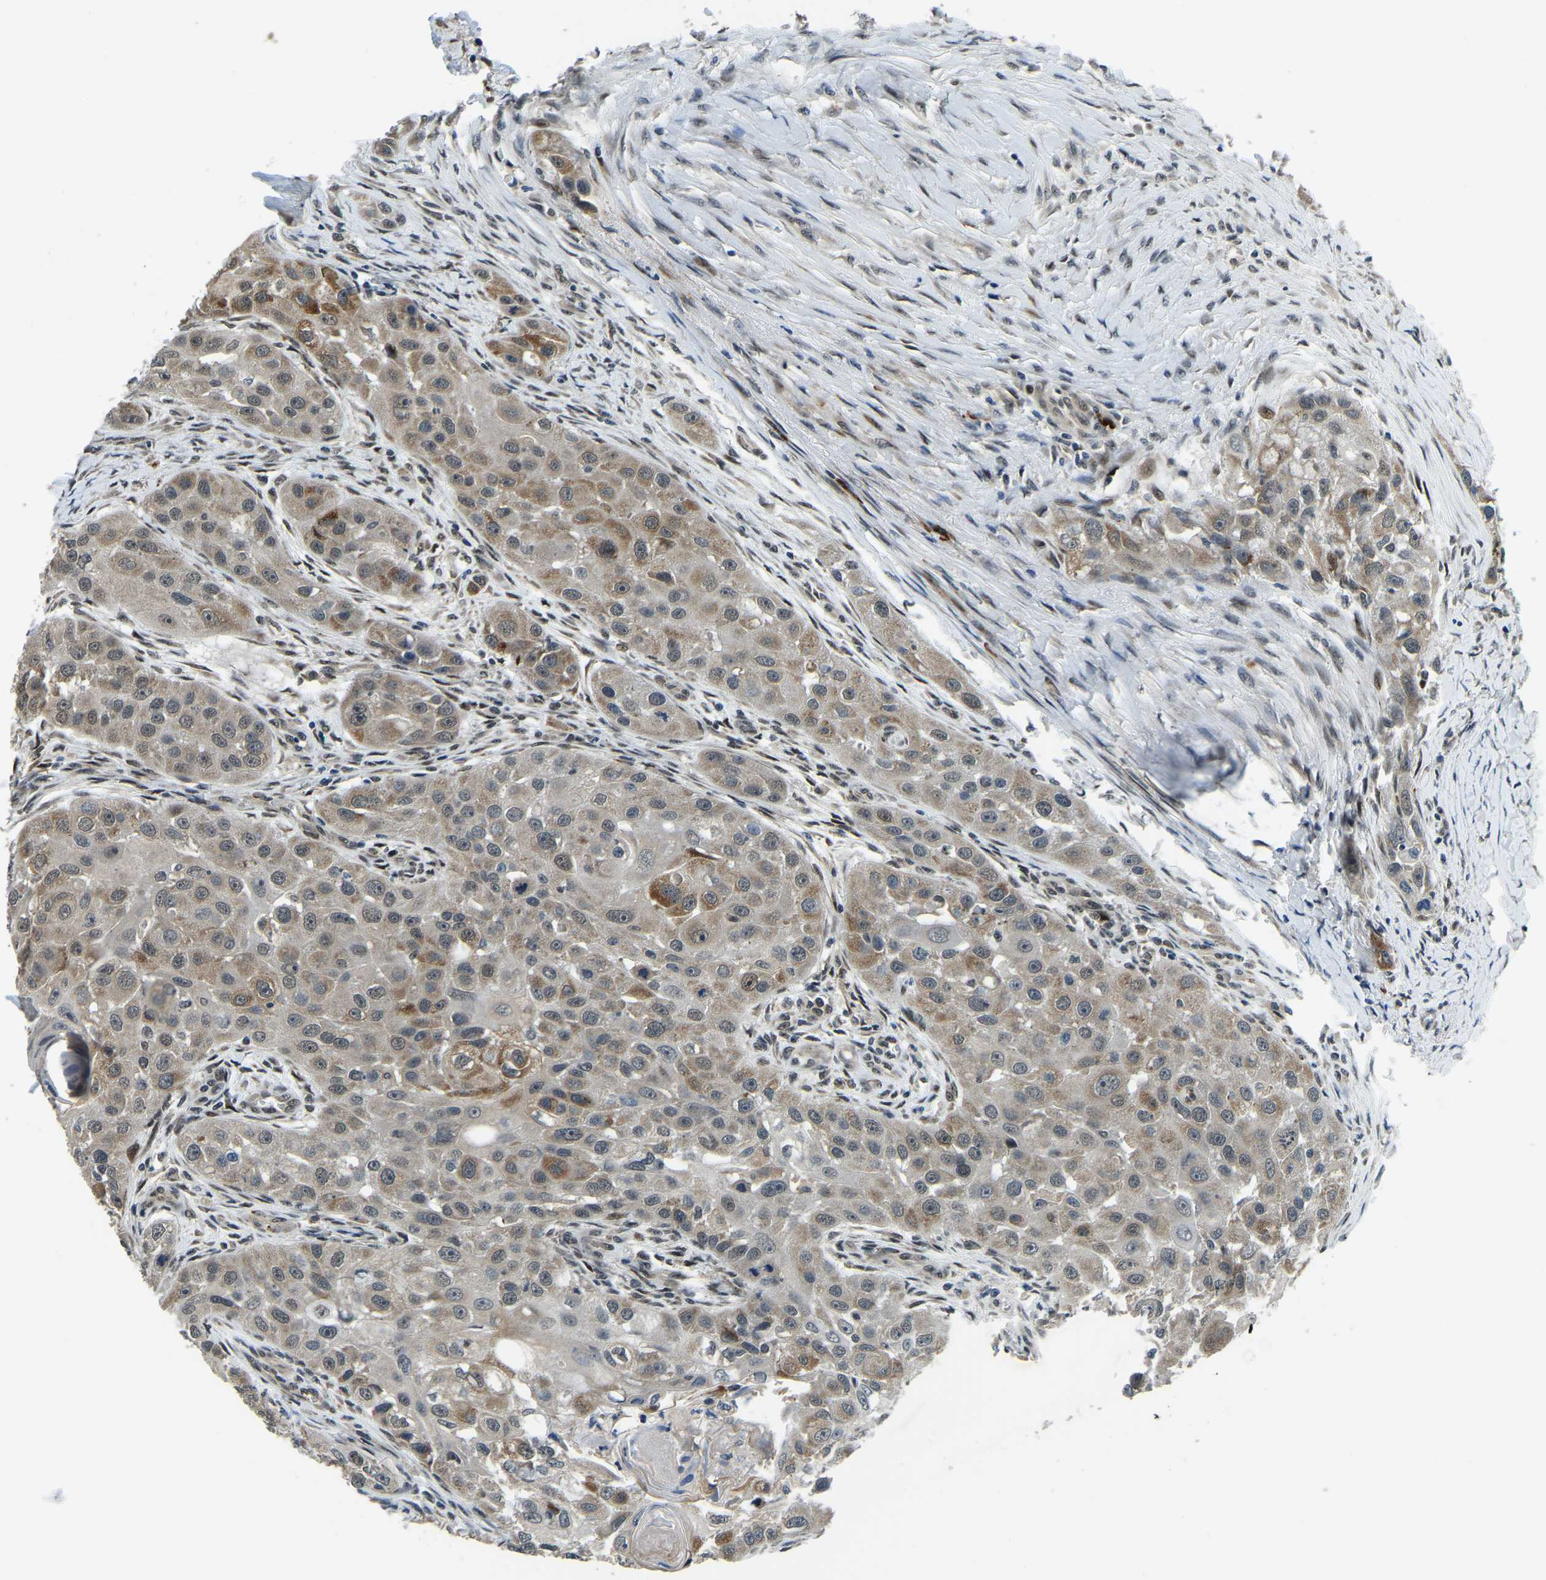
{"staining": {"intensity": "moderate", "quantity": "<25%", "location": "cytoplasmic/membranous"}, "tissue": "head and neck cancer", "cell_type": "Tumor cells", "image_type": "cancer", "snomed": [{"axis": "morphology", "description": "Normal tissue, NOS"}, {"axis": "morphology", "description": "Squamous cell carcinoma, NOS"}, {"axis": "topography", "description": "Skeletal muscle"}, {"axis": "topography", "description": "Head-Neck"}], "caption": "Human head and neck squamous cell carcinoma stained with a brown dye displays moderate cytoplasmic/membranous positive staining in approximately <25% of tumor cells.", "gene": "ING2", "patient": {"sex": "male", "age": 51}}